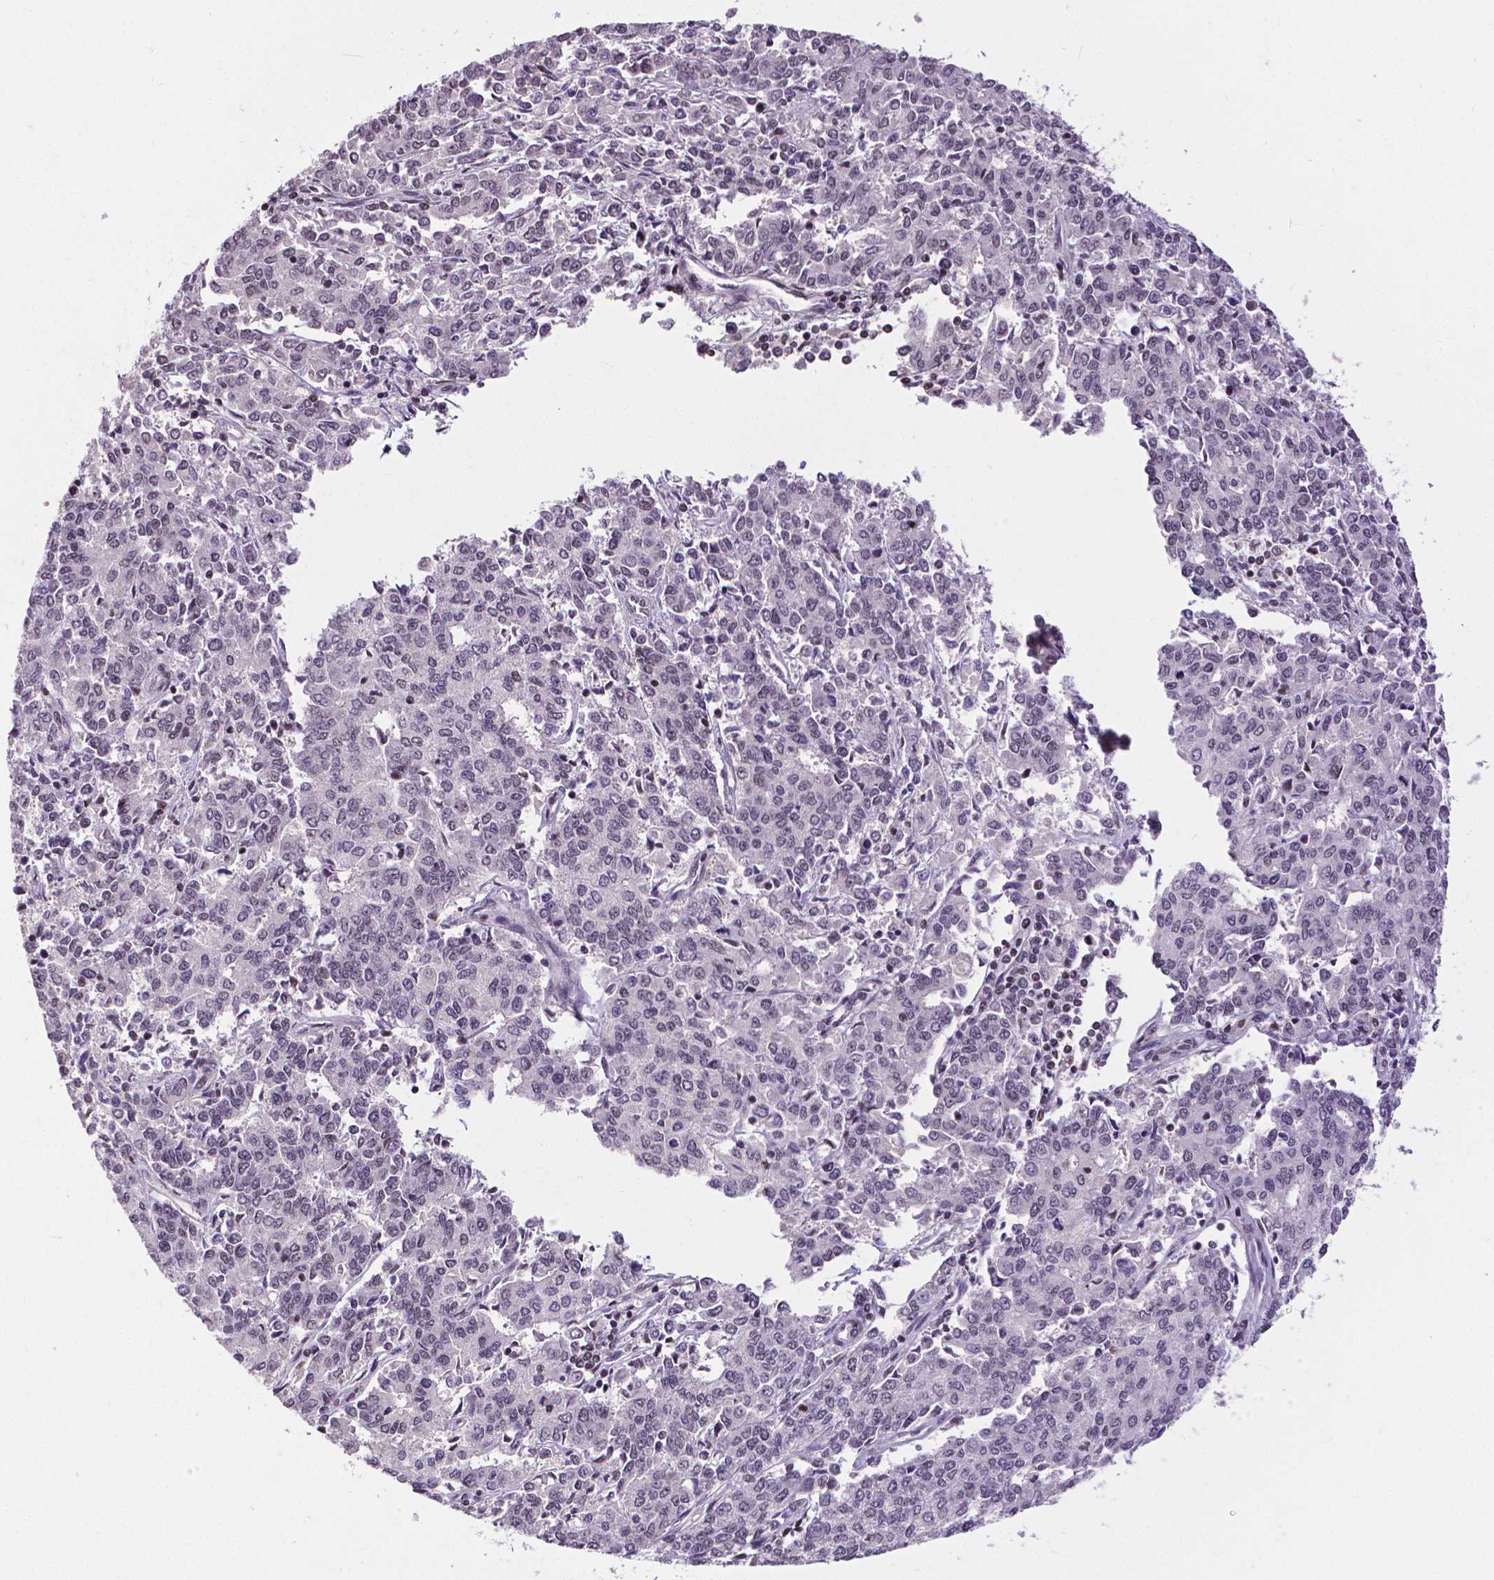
{"staining": {"intensity": "negative", "quantity": "none", "location": "none"}, "tissue": "endometrial cancer", "cell_type": "Tumor cells", "image_type": "cancer", "snomed": [{"axis": "morphology", "description": "Adenocarcinoma, NOS"}, {"axis": "topography", "description": "Endometrium"}], "caption": "Immunohistochemical staining of human endometrial cancer shows no significant staining in tumor cells.", "gene": "CTCF", "patient": {"sex": "female", "age": 50}}